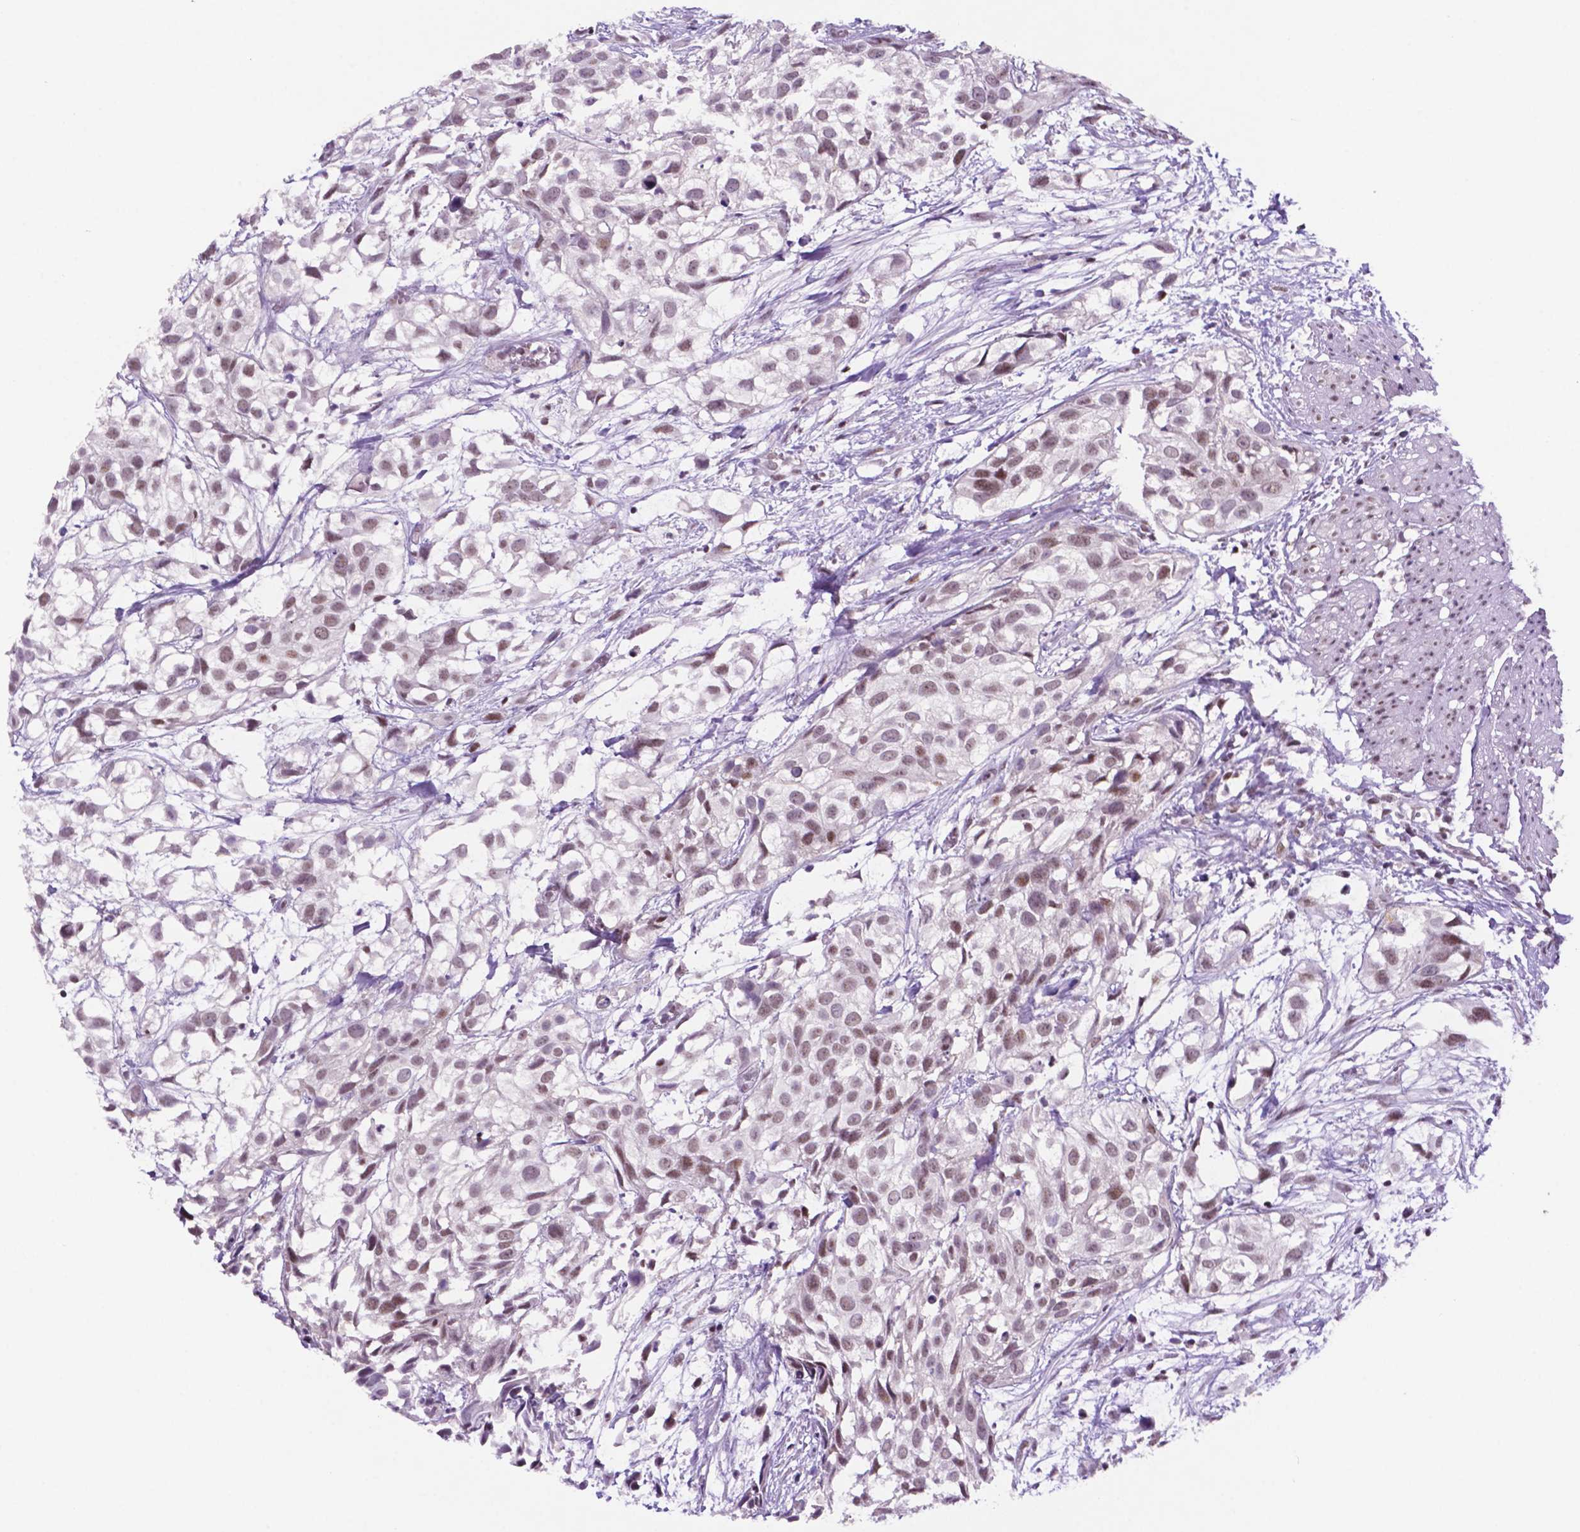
{"staining": {"intensity": "weak", "quantity": "25%-75%", "location": "nuclear"}, "tissue": "urothelial cancer", "cell_type": "Tumor cells", "image_type": "cancer", "snomed": [{"axis": "morphology", "description": "Urothelial carcinoma, High grade"}, {"axis": "topography", "description": "Urinary bladder"}], "caption": "The immunohistochemical stain labels weak nuclear positivity in tumor cells of urothelial cancer tissue.", "gene": "NCOR1", "patient": {"sex": "male", "age": 56}}